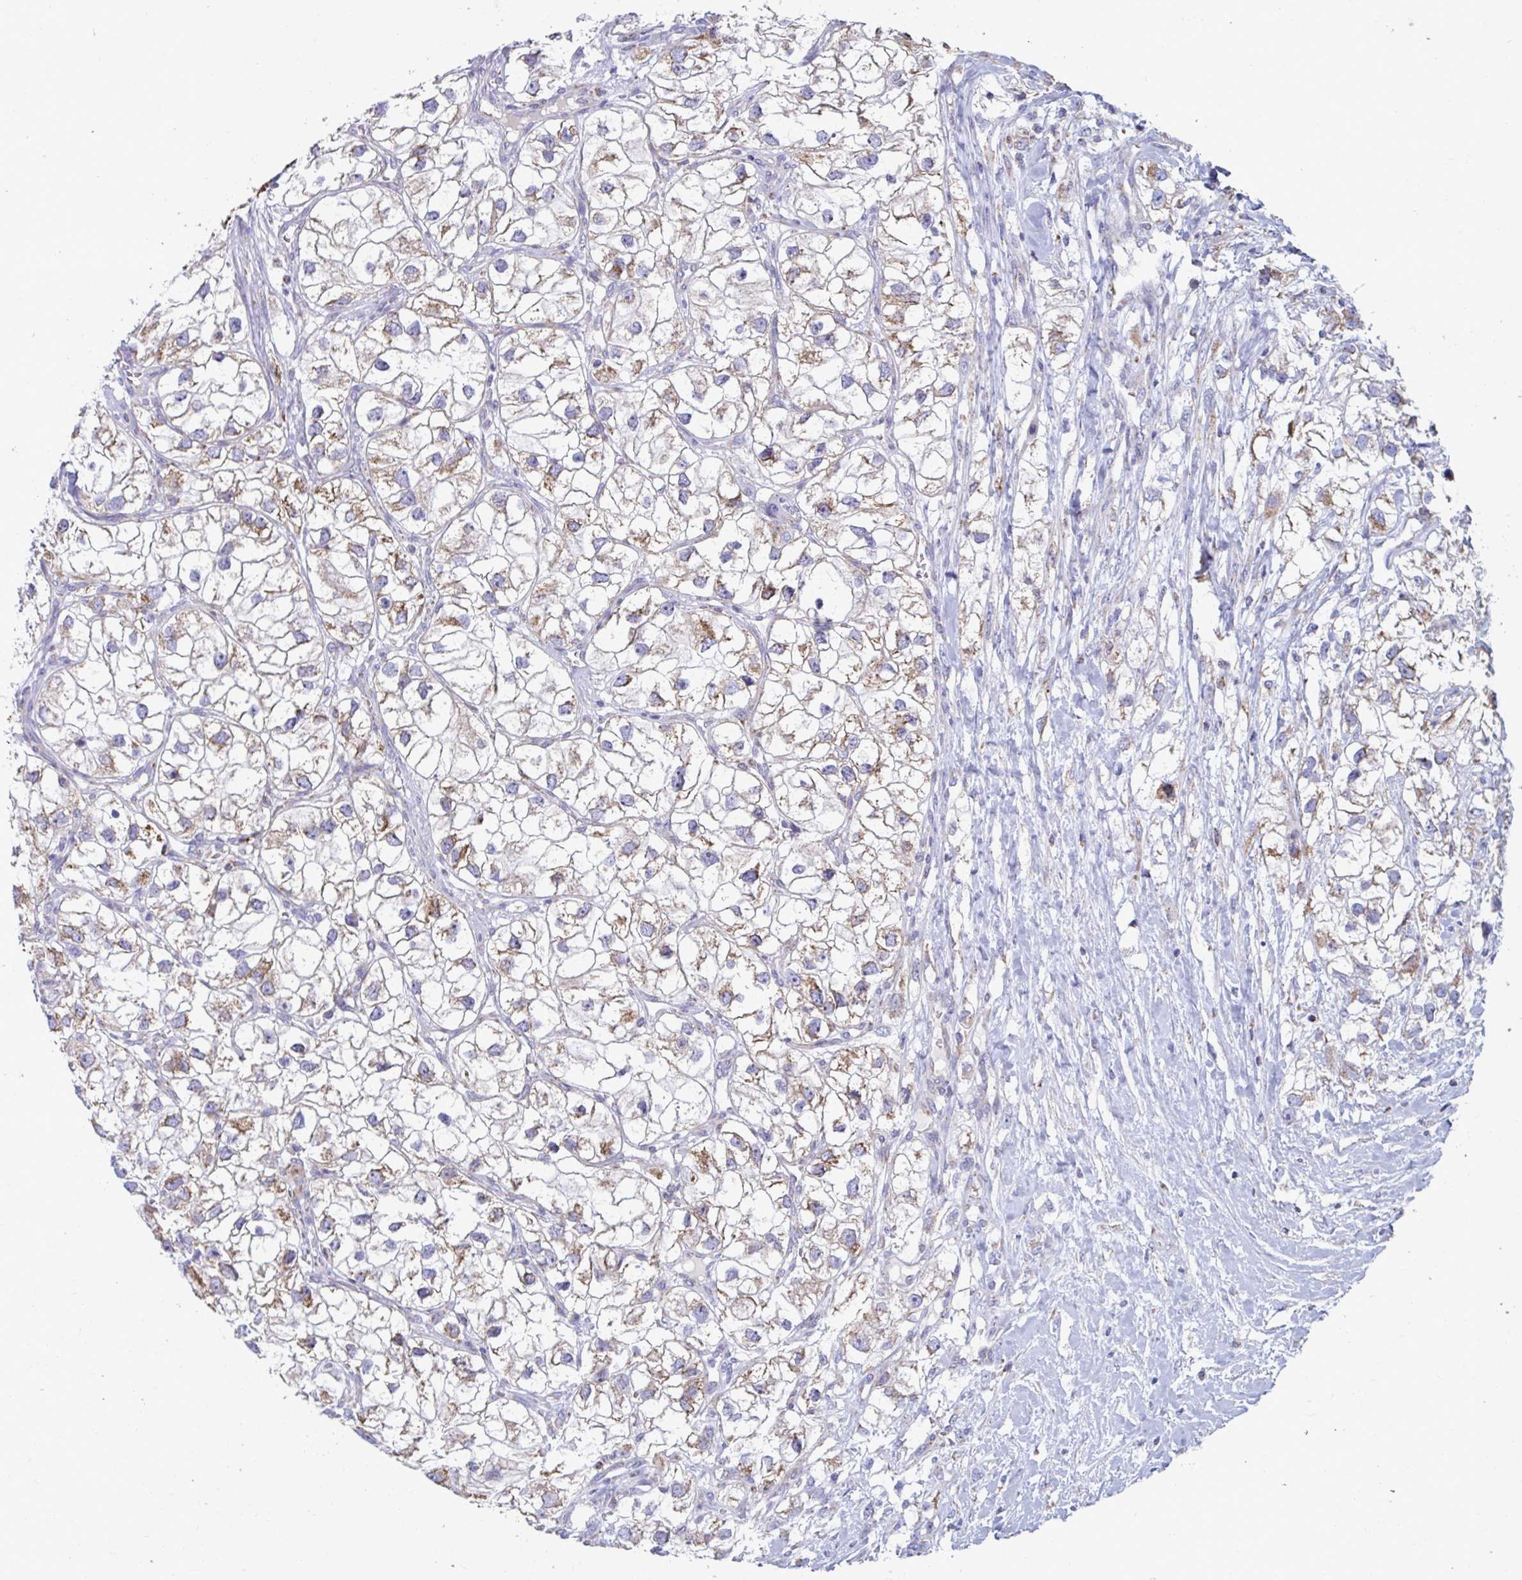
{"staining": {"intensity": "moderate", "quantity": ">75%", "location": "cytoplasmic/membranous"}, "tissue": "renal cancer", "cell_type": "Tumor cells", "image_type": "cancer", "snomed": [{"axis": "morphology", "description": "Adenocarcinoma, NOS"}, {"axis": "topography", "description": "Kidney"}], "caption": "Brown immunohistochemical staining in adenocarcinoma (renal) shows moderate cytoplasmic/membranous expression in approximately >75% of tumor cells. (Brightfield microscopy of DAB IHC at high magnification).", "gene": "BCAT2", "patient": {"sex": "male", "age": 59}}